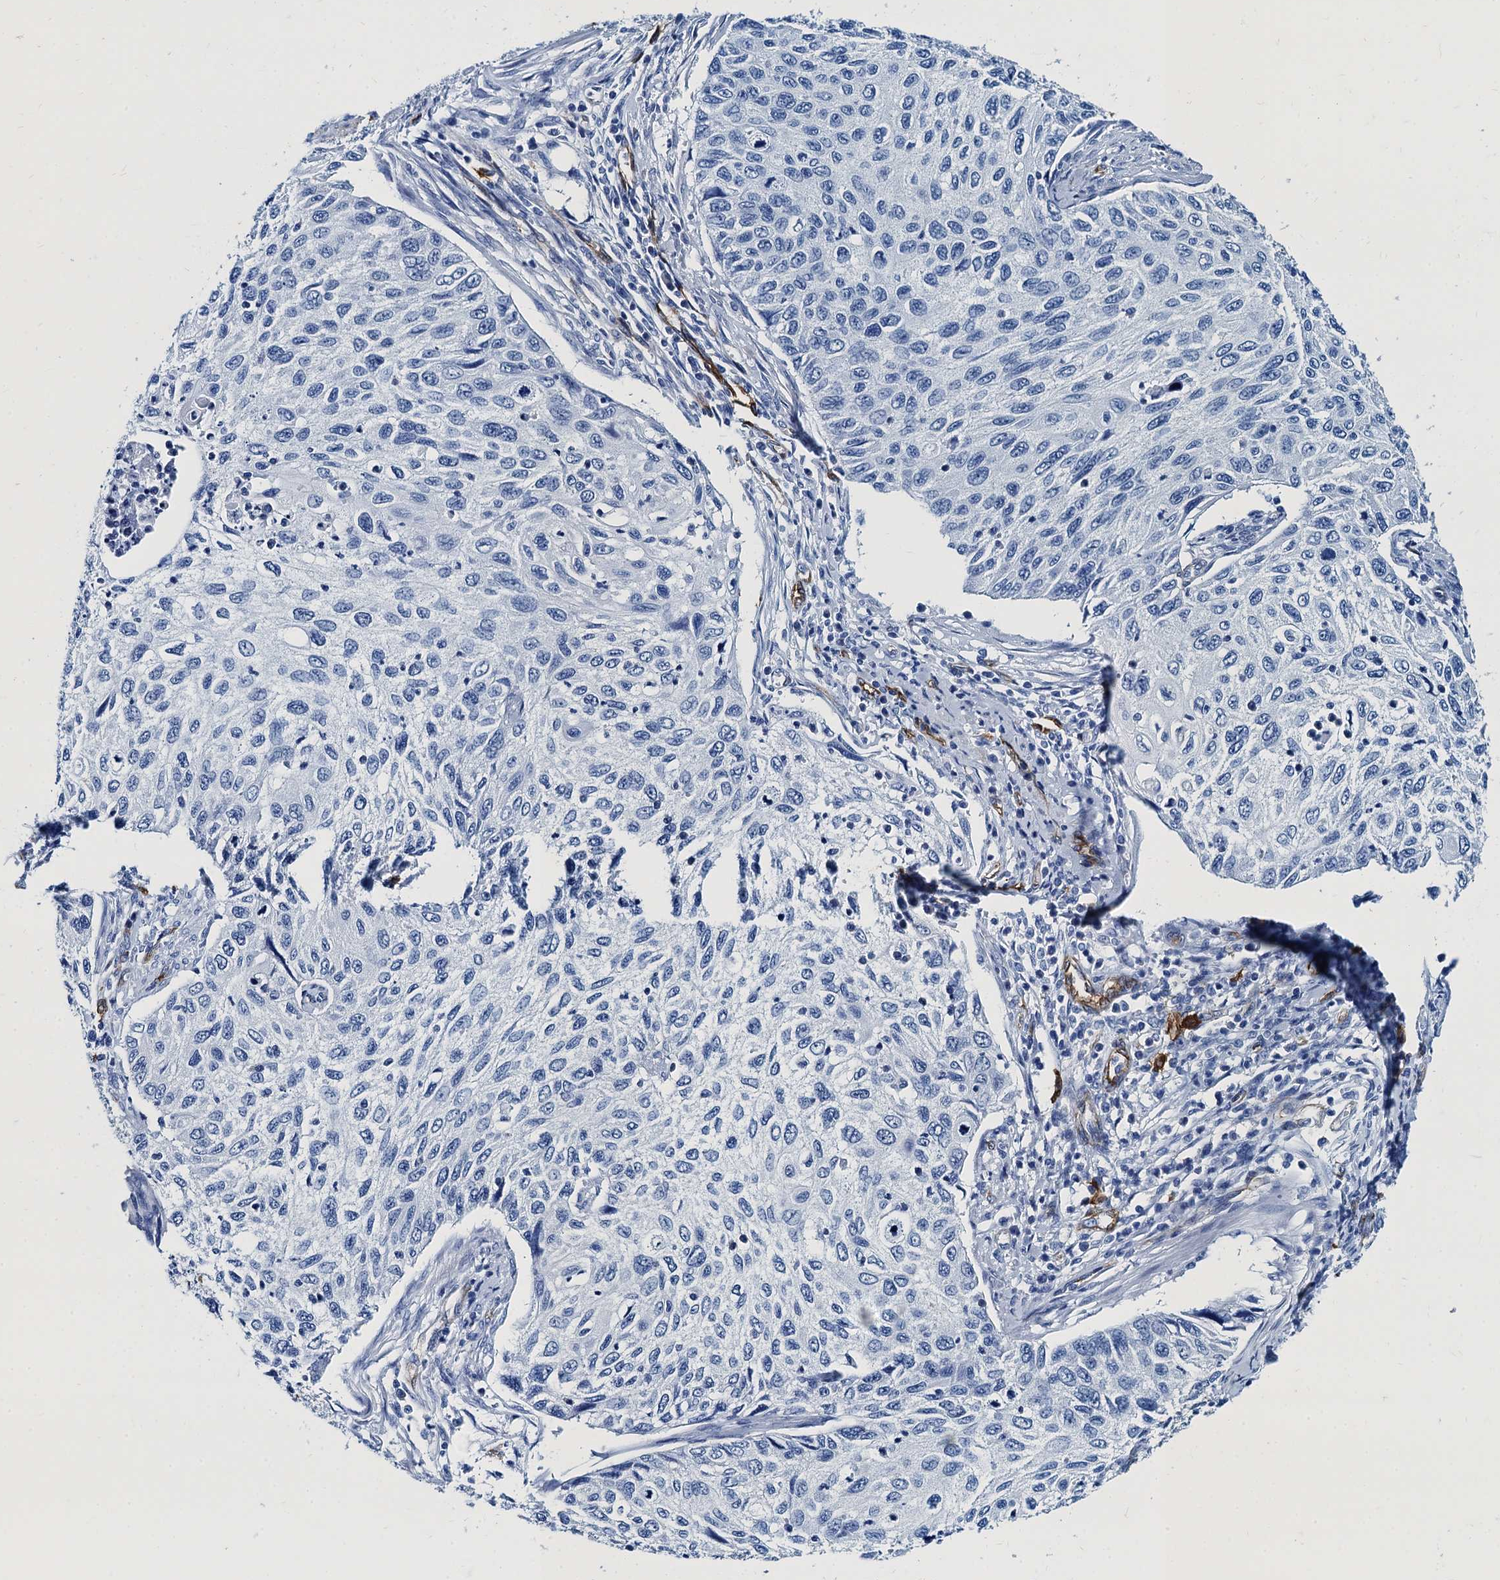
{"staining": {"intensity": "negative", "quantity": "none", "location": "none"}, "tissue": "cervical cancer", "cell_type": "Tumor cells", "image_type": "cancer", "snomed": [{"axis": "morphology", "description": "Squamous cell carcinoma, NOS"}, {"axis": "topography", "description": "Cervix"}], "caption": "Micrograph shows no significant protein expression in tumor cells of squamous cell carcinoma (cervical). Nuclei are stained in blue.", "gene": "CAVIN2", "patient": {"sex": "female", "age": 70}}